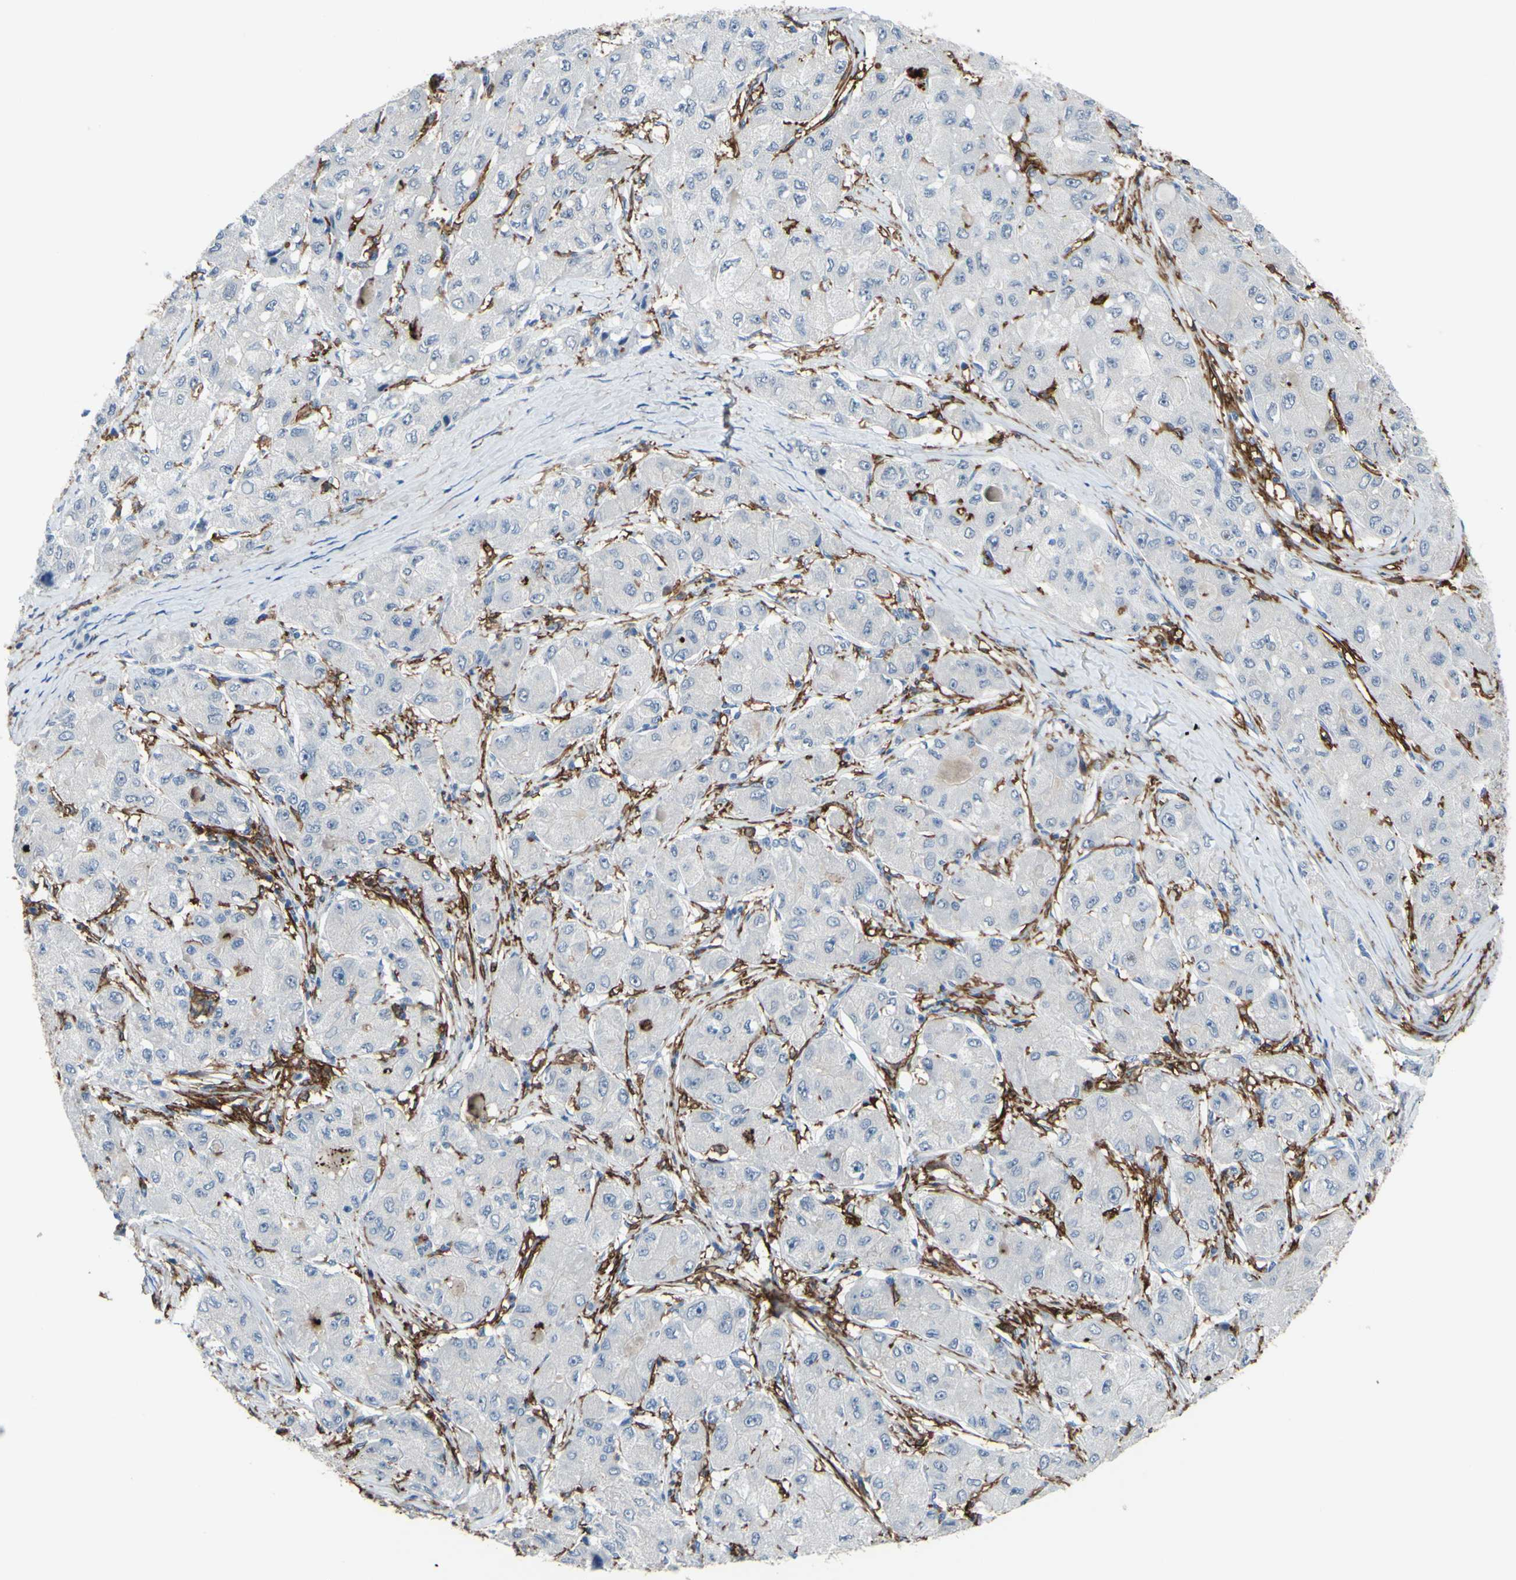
{"staining": {"intensity": "negative", "quantity": "none", "location": "none"}, "tissue": "liver cancer", "cell_type": "Tumor cells", "image_type": "cancer", "snomed": [{"axis": "morphology", "description": "Carcinoma, Hepatocellular, NOS"}, {"axis": "topography", "description": "Liver"}], "caption": "Immunohistochemical staining of human liver cancer demonstrates no significant positivity in tumor cells.", "gene": "FCGR2A", "patient": {"sex": "male", "age": 80}}